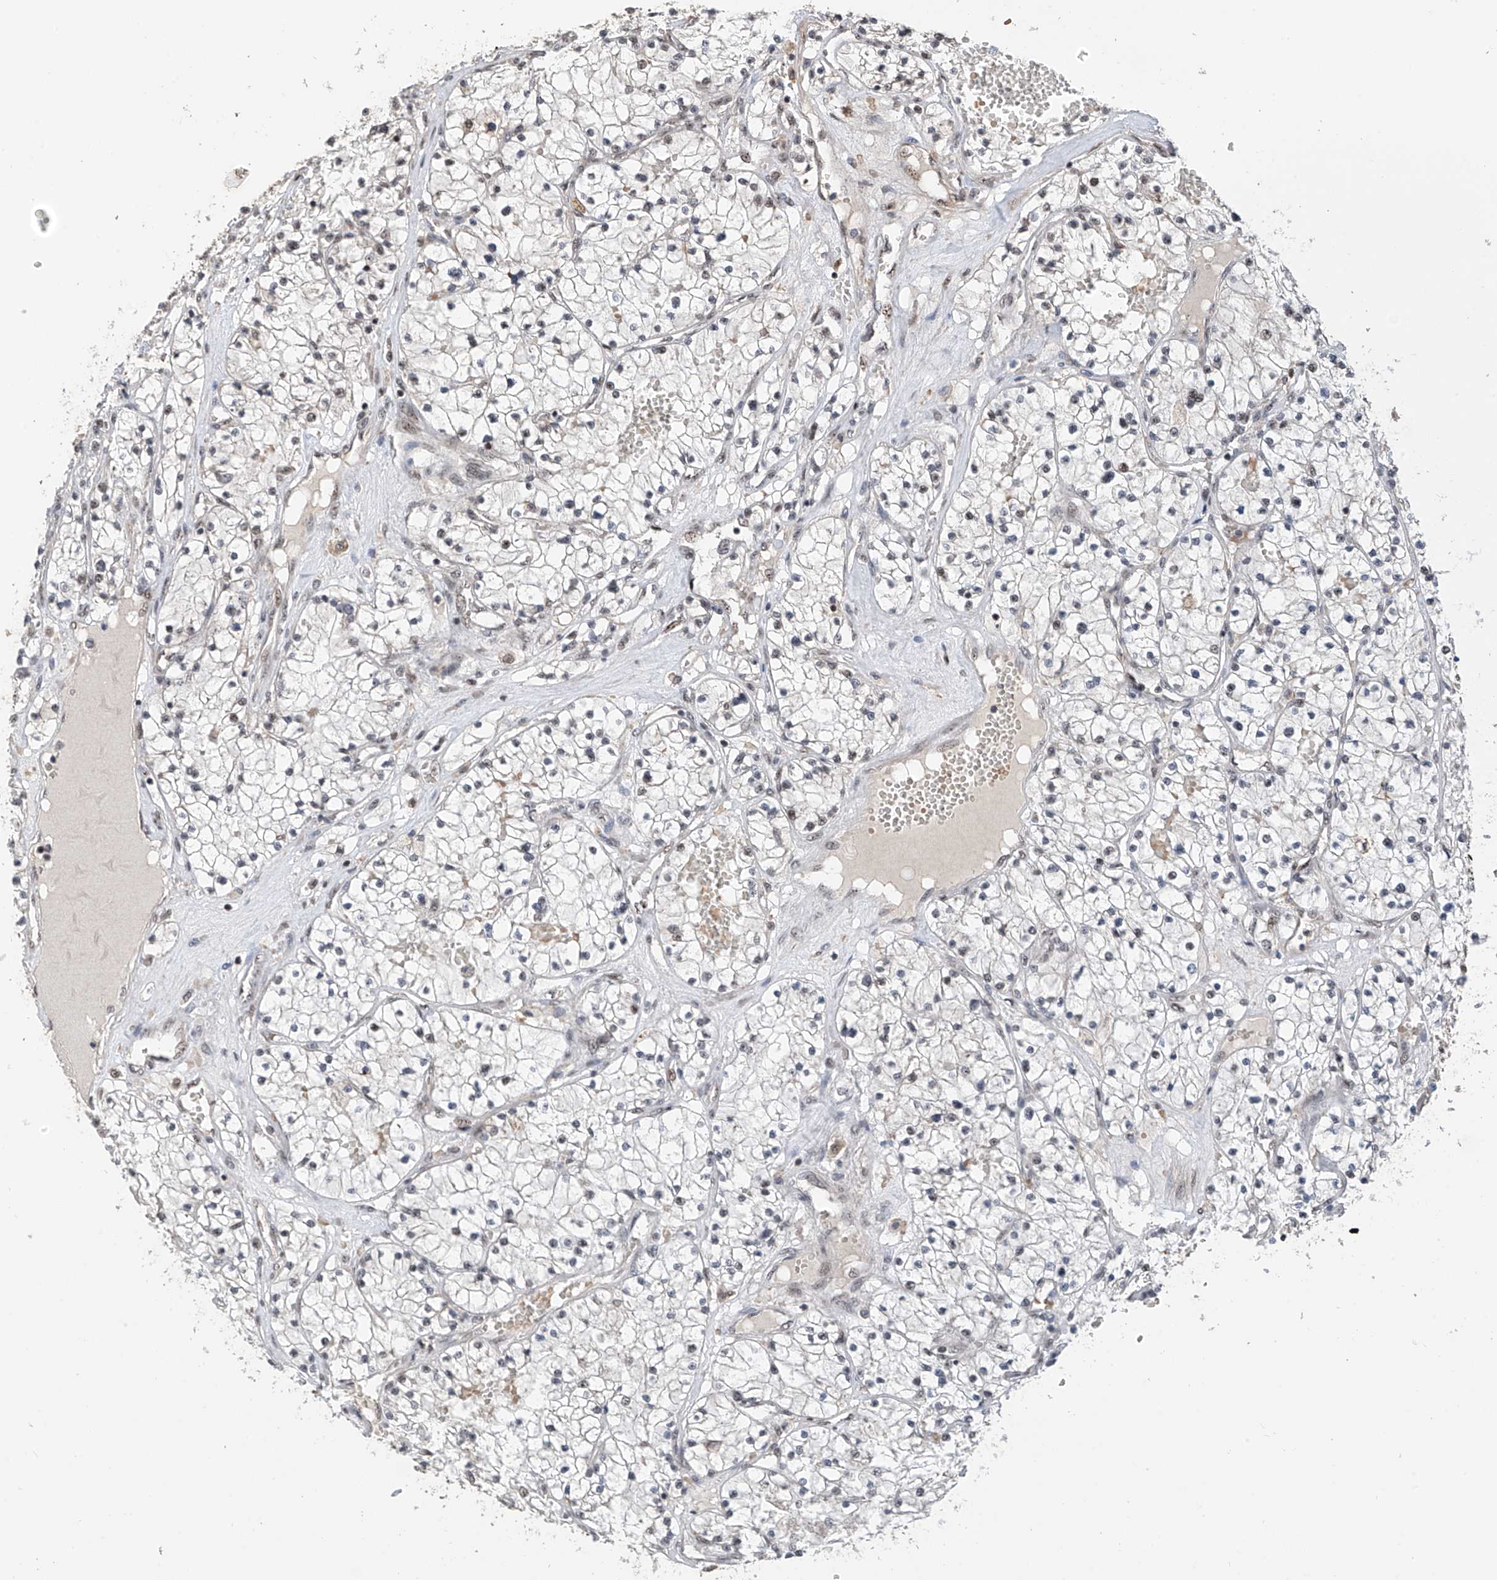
{"staining": {"intensity": "negative", "quantity": "none", "location": "none"}, "tissue": "renal cancer", "cell_type": "Tumor cells", "image_type": "cancer", "snomed": [{"axis": "morphology", "description": "Normal tissue, NOS"}, {"axis": "morphology", "description": "Adenocarcinoma, NOS"}, {"axis": "topography", "description": "Kidney"}], "caption": "IHC photomicrograph of human adenocarcinoma (renal) stained for a protein (brown), which reveals no positivity in tumor cells.", "gene": "C1orf131", "patient": {"sex": "male", "age": 68}}